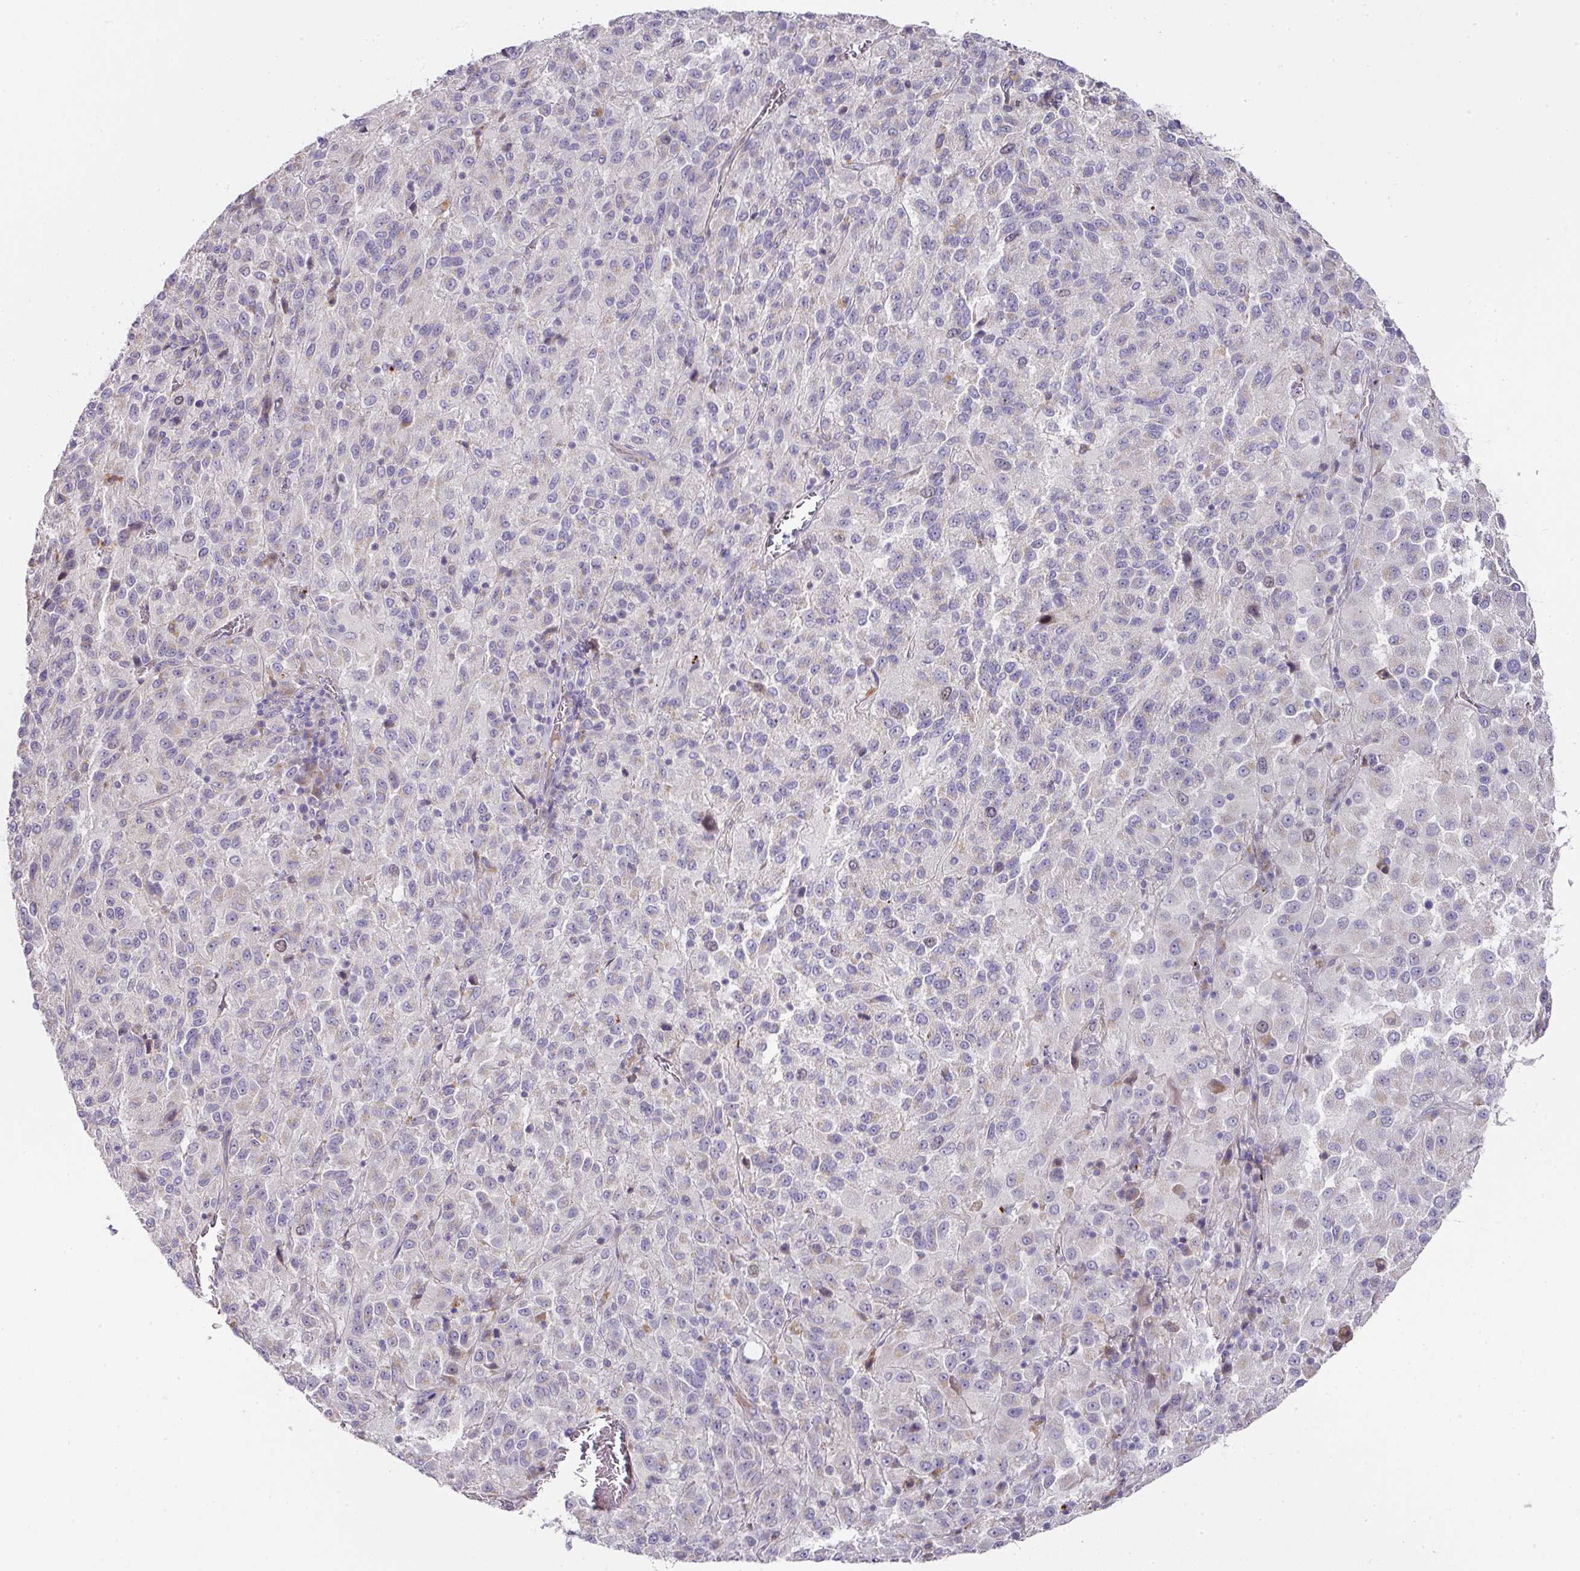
{"staining": {"intensity": "negative", "quantity": "none", "location": "none"}, "tissue": "melanoma", "cell_type": "Tumor cells", "image_type": "cancer", "snomed": [{"axis": "morphology", "description": "Malignant melanoma, Metastatic site"}, {"axis": "topography", "description": "Lung"}], "caption": "Immunohistochemical staining of human melanoma displays no significant staining in tumor cells.", "gene": "TARM1", "patient": {"sex": "male", "age": 64}}